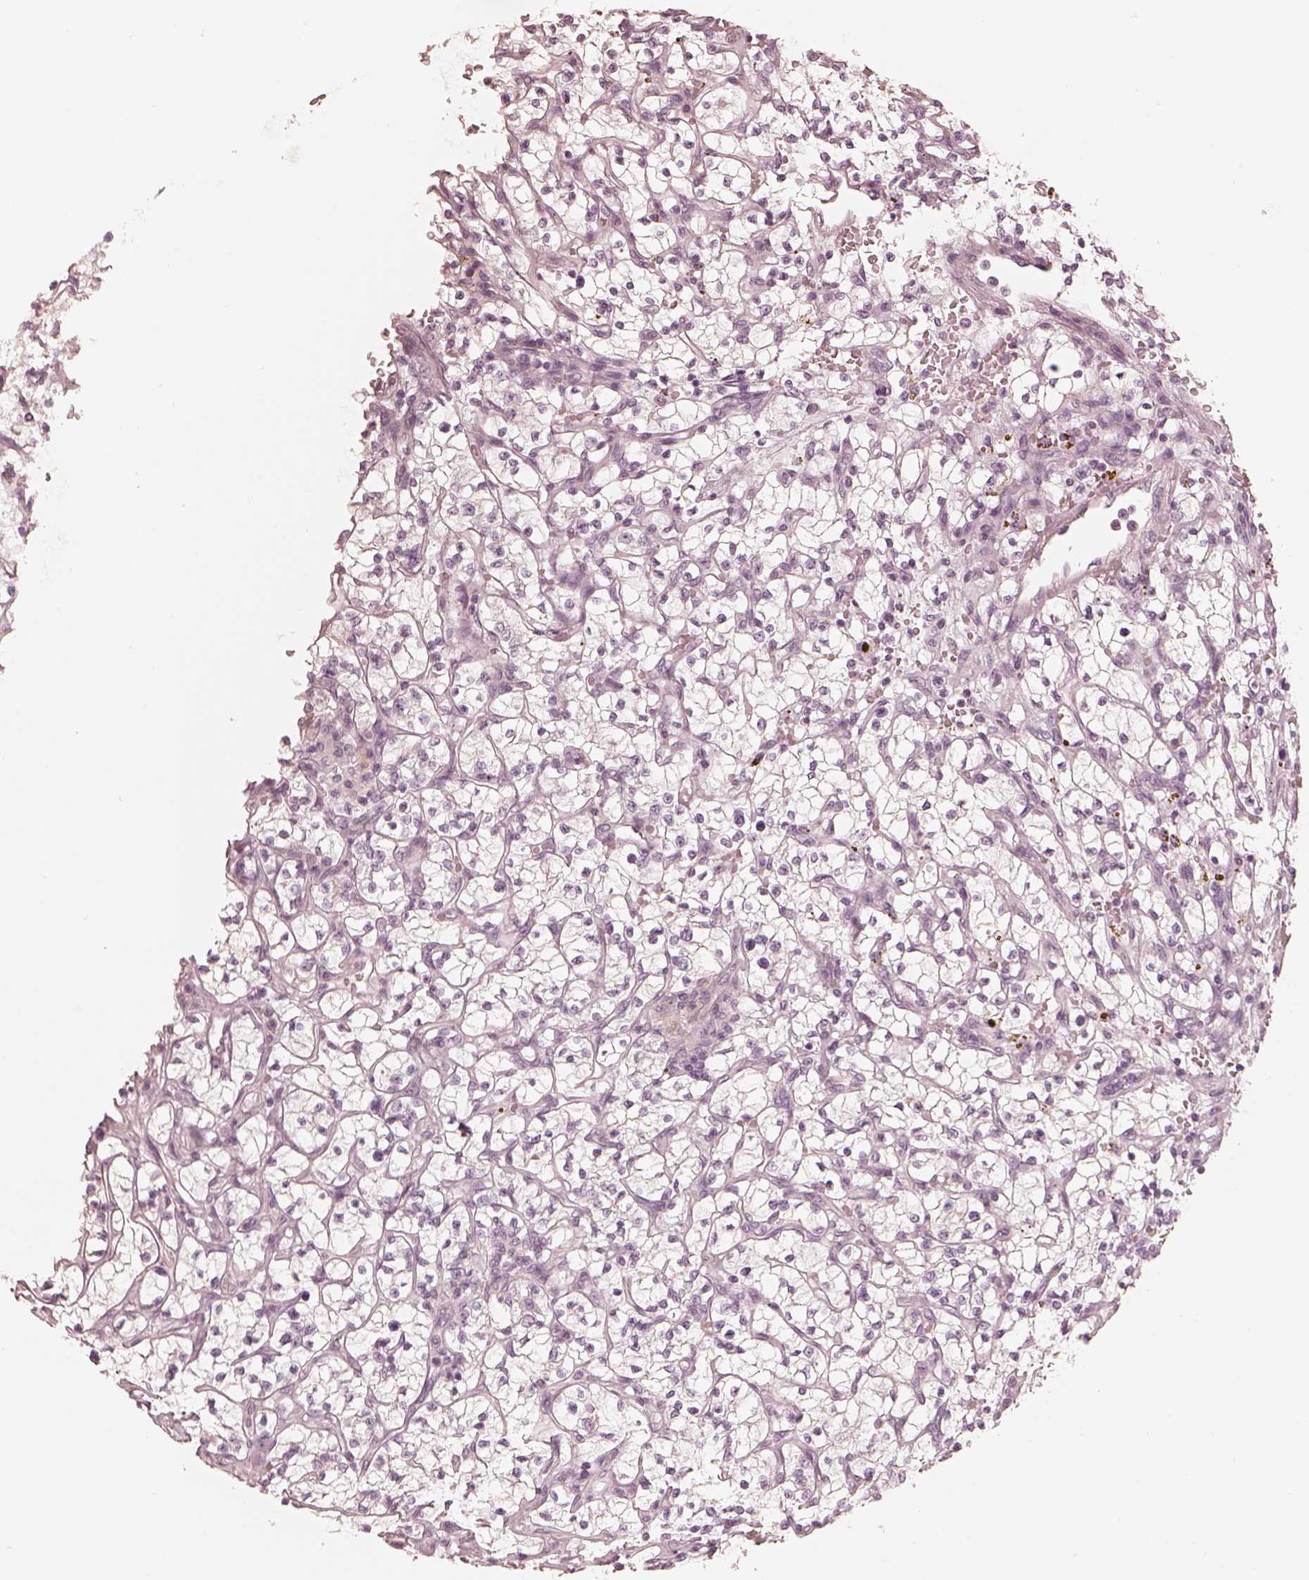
{"staining": {"intensity": "negative", "quantity": "none", "location": "none"}, "tissue": "renal cancer", "cell_type": "Tumor cells", "image_type": "cancer", "snomed": [{"axis": "morphology", "description": "Adenocarcinoma, NOS"}, {"axis": "topography", "description": "Kidney"}], "caption": "Tumor cells are negative for brown protein staining in renal cancer.", "gene": "CALR3", "patient": {"sex": "female", "age": 64}}